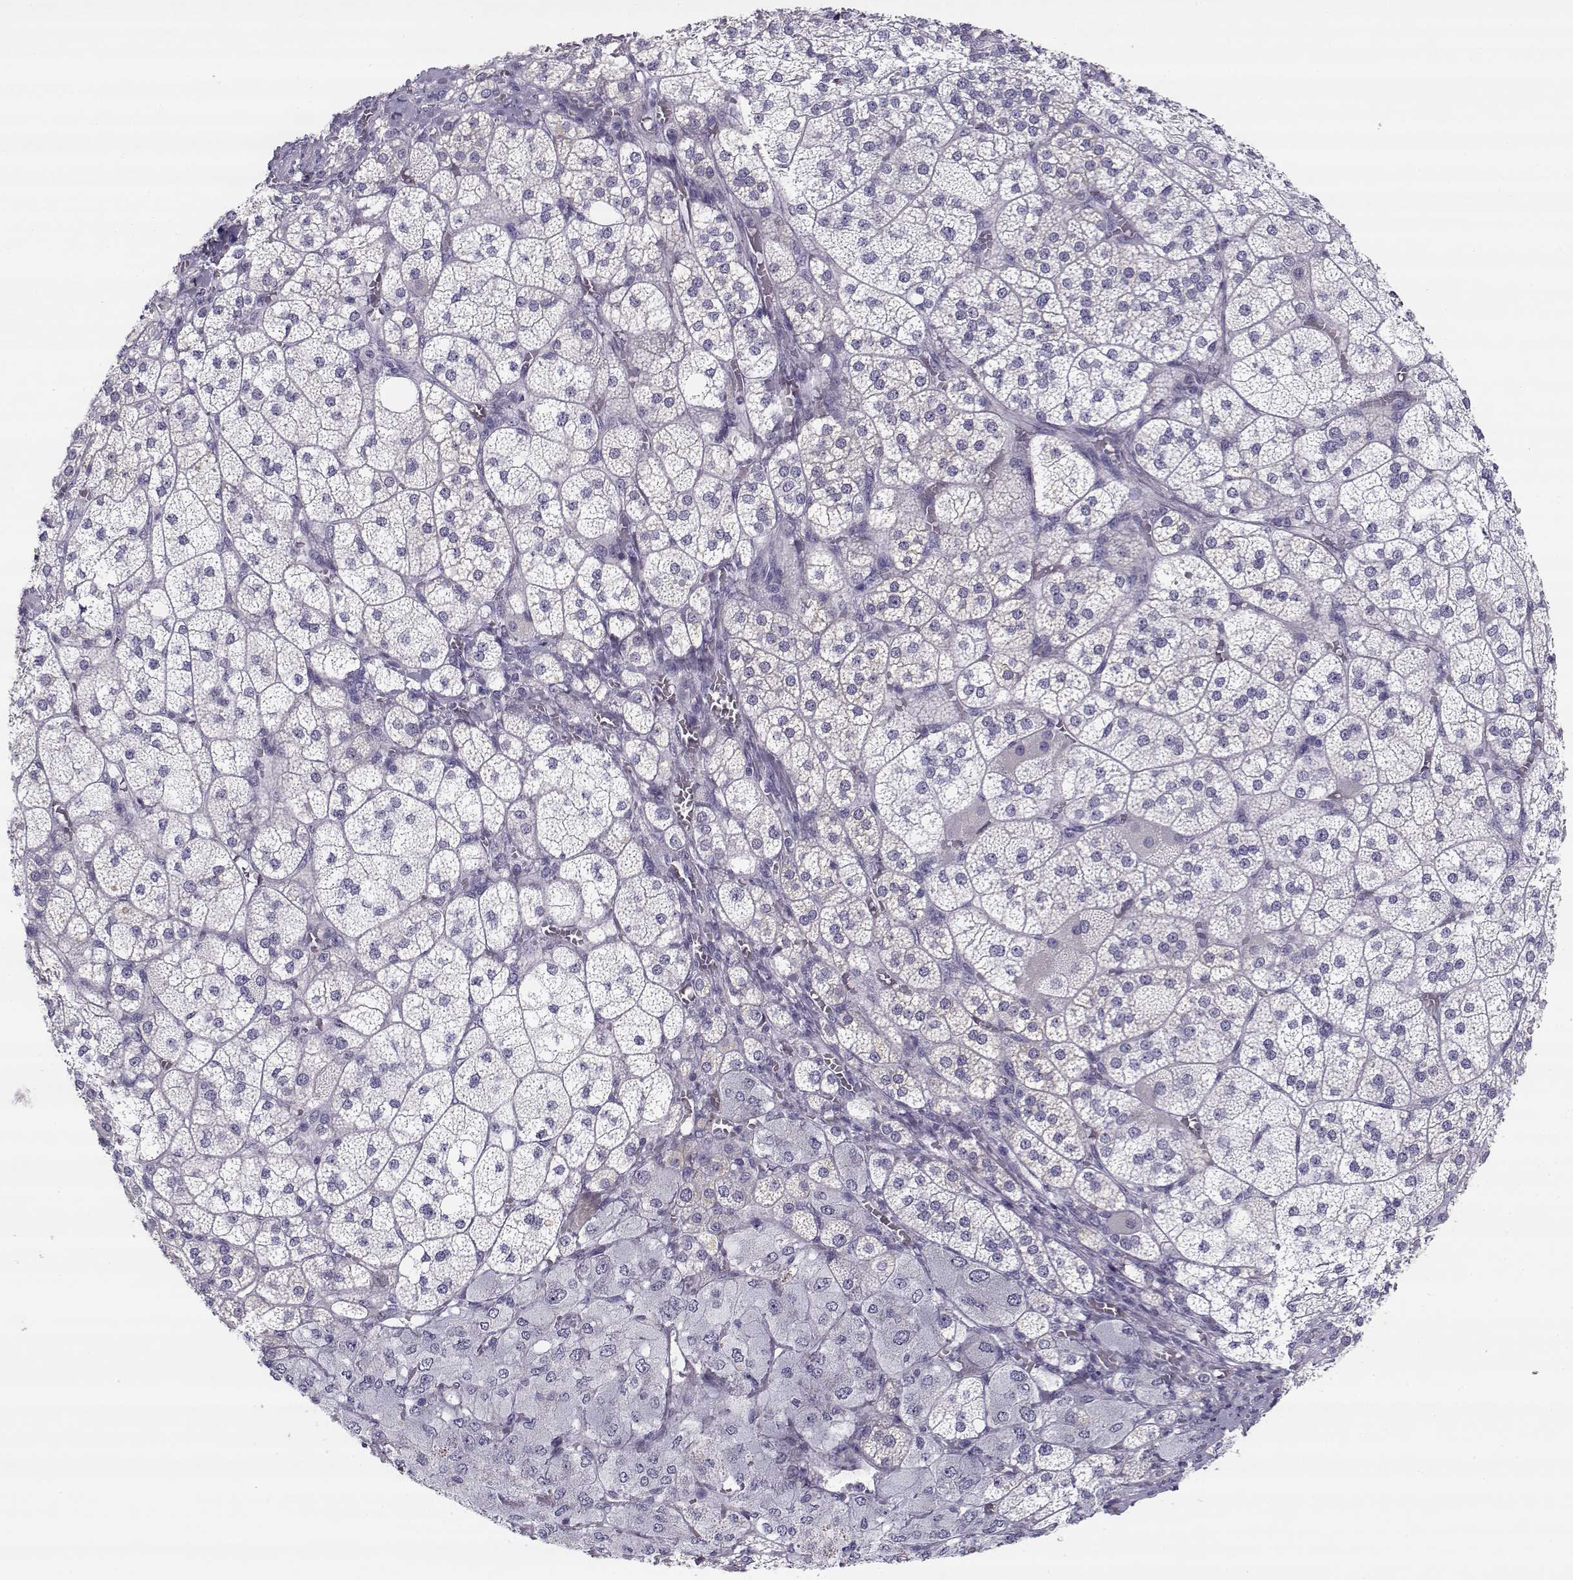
{"staining": {"intensity": "negative", "quantity": "none", "location": "none"}, "tissue": "adrenal gland", "cell_type": "Glandular cells", "image_type": "normal", "snomed": [{"axis": "morphology", "description": "Normal tissue, NOS"}, {"axis": "topography", "description": "Adrenal gland"}], "caption": "An IHC histopathology image of benign adrenal gland is shown. There is no staining in glandular cells of adrenal gland. (DAB (3,3'-diaminobenzidine) immunohistochemistry (IHC) visualized using brightfield microscopy, high magnification).", "gene": "CREB3L3", "patient": {"sex": "female", "age": 60}}